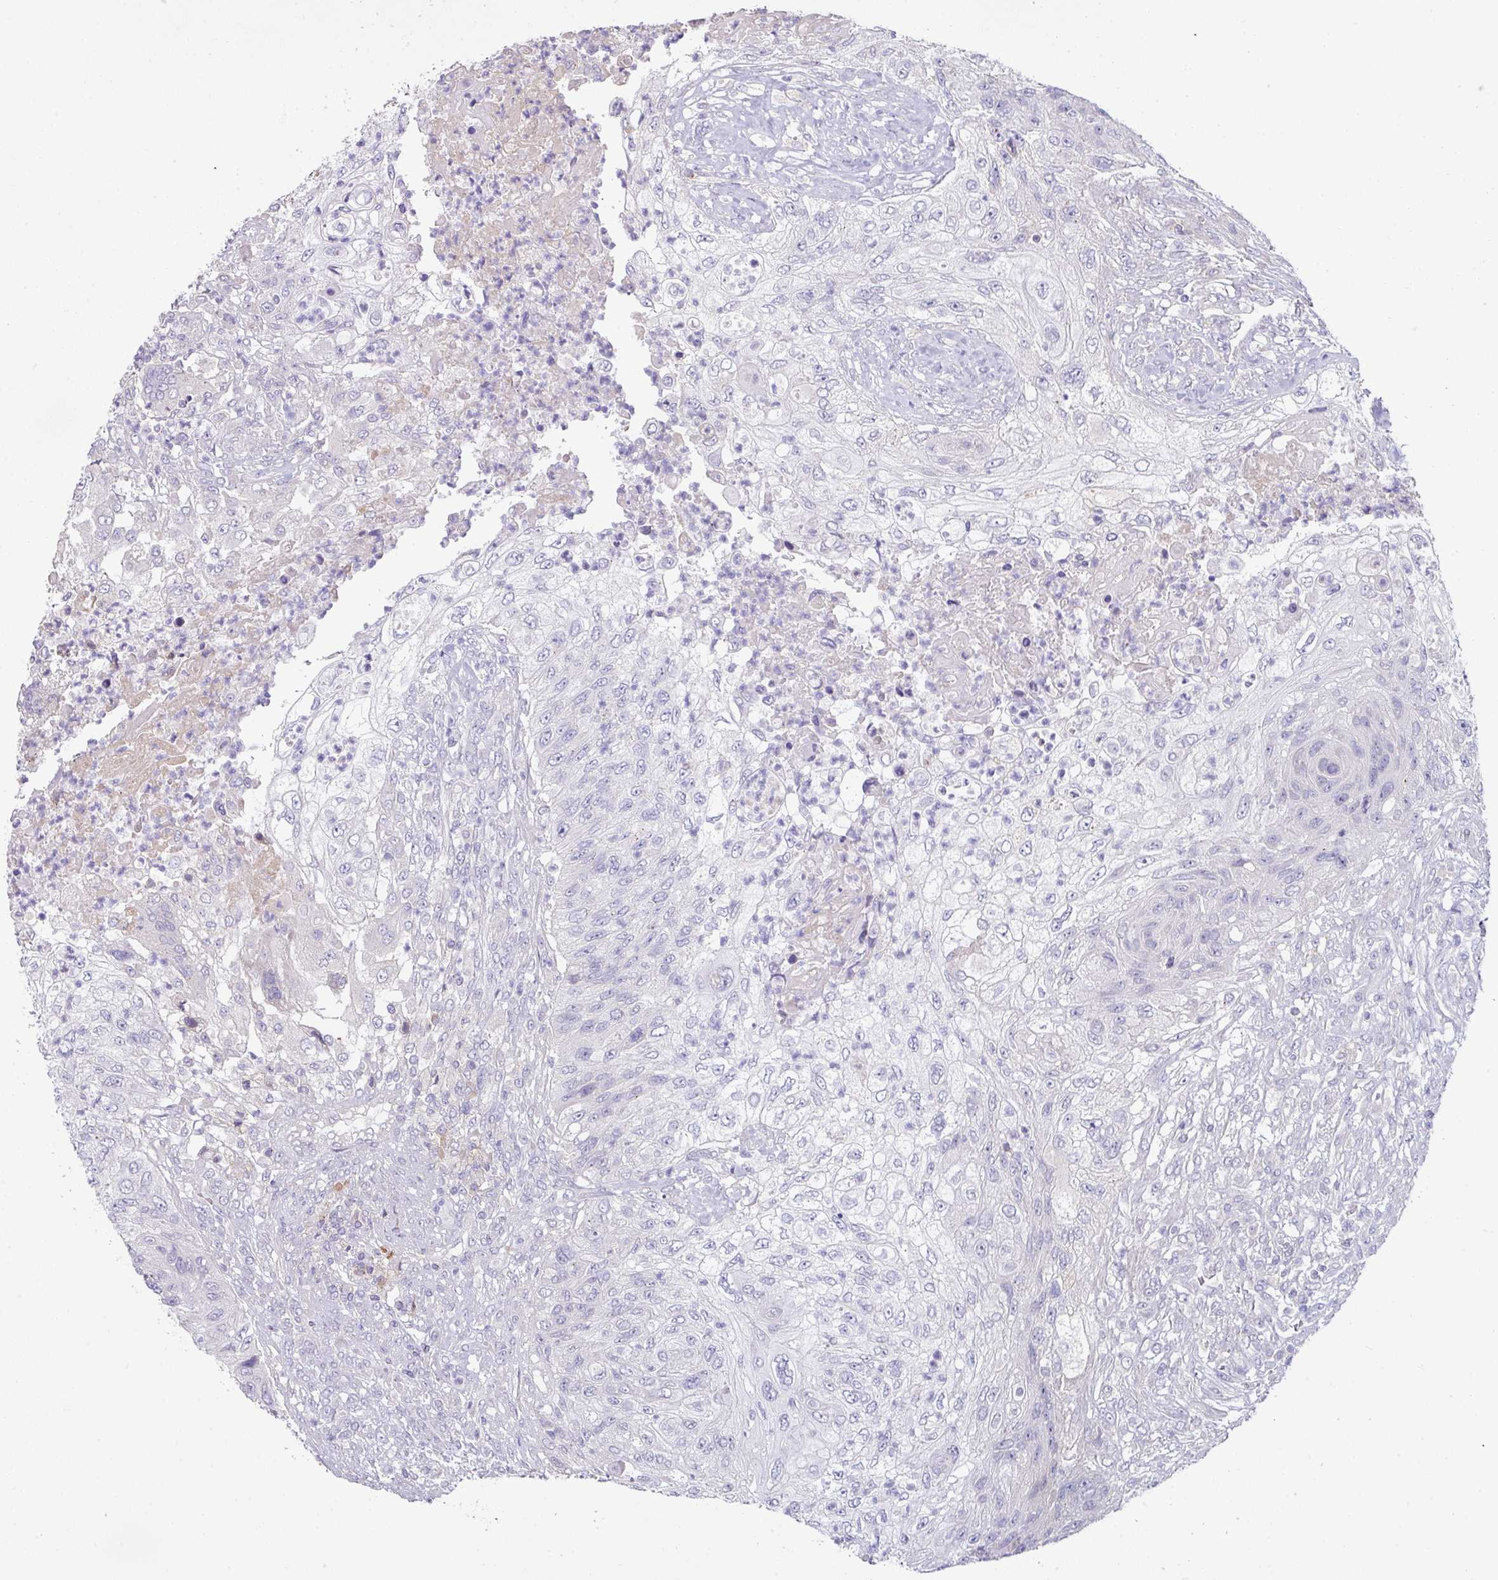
{"staining": {"intensity": "negative", "quantity": "none", "location": "none"}, "tissue": "urothelial cancer", "cell_type": "Tumor cells", "image_type": "cancer", "snomed": [{"axis": "morphology", "description": "Urothelial carcinoma, High grade"}, {"axis": "topography", "description": "Urinary bladder"}], "caption": "DAB immunohistochemical staining of urothelial cancer shows no significant expression in tumor cells.", "gene": "SLAMF6", "patient": {"sex": "female", "age": 60}}